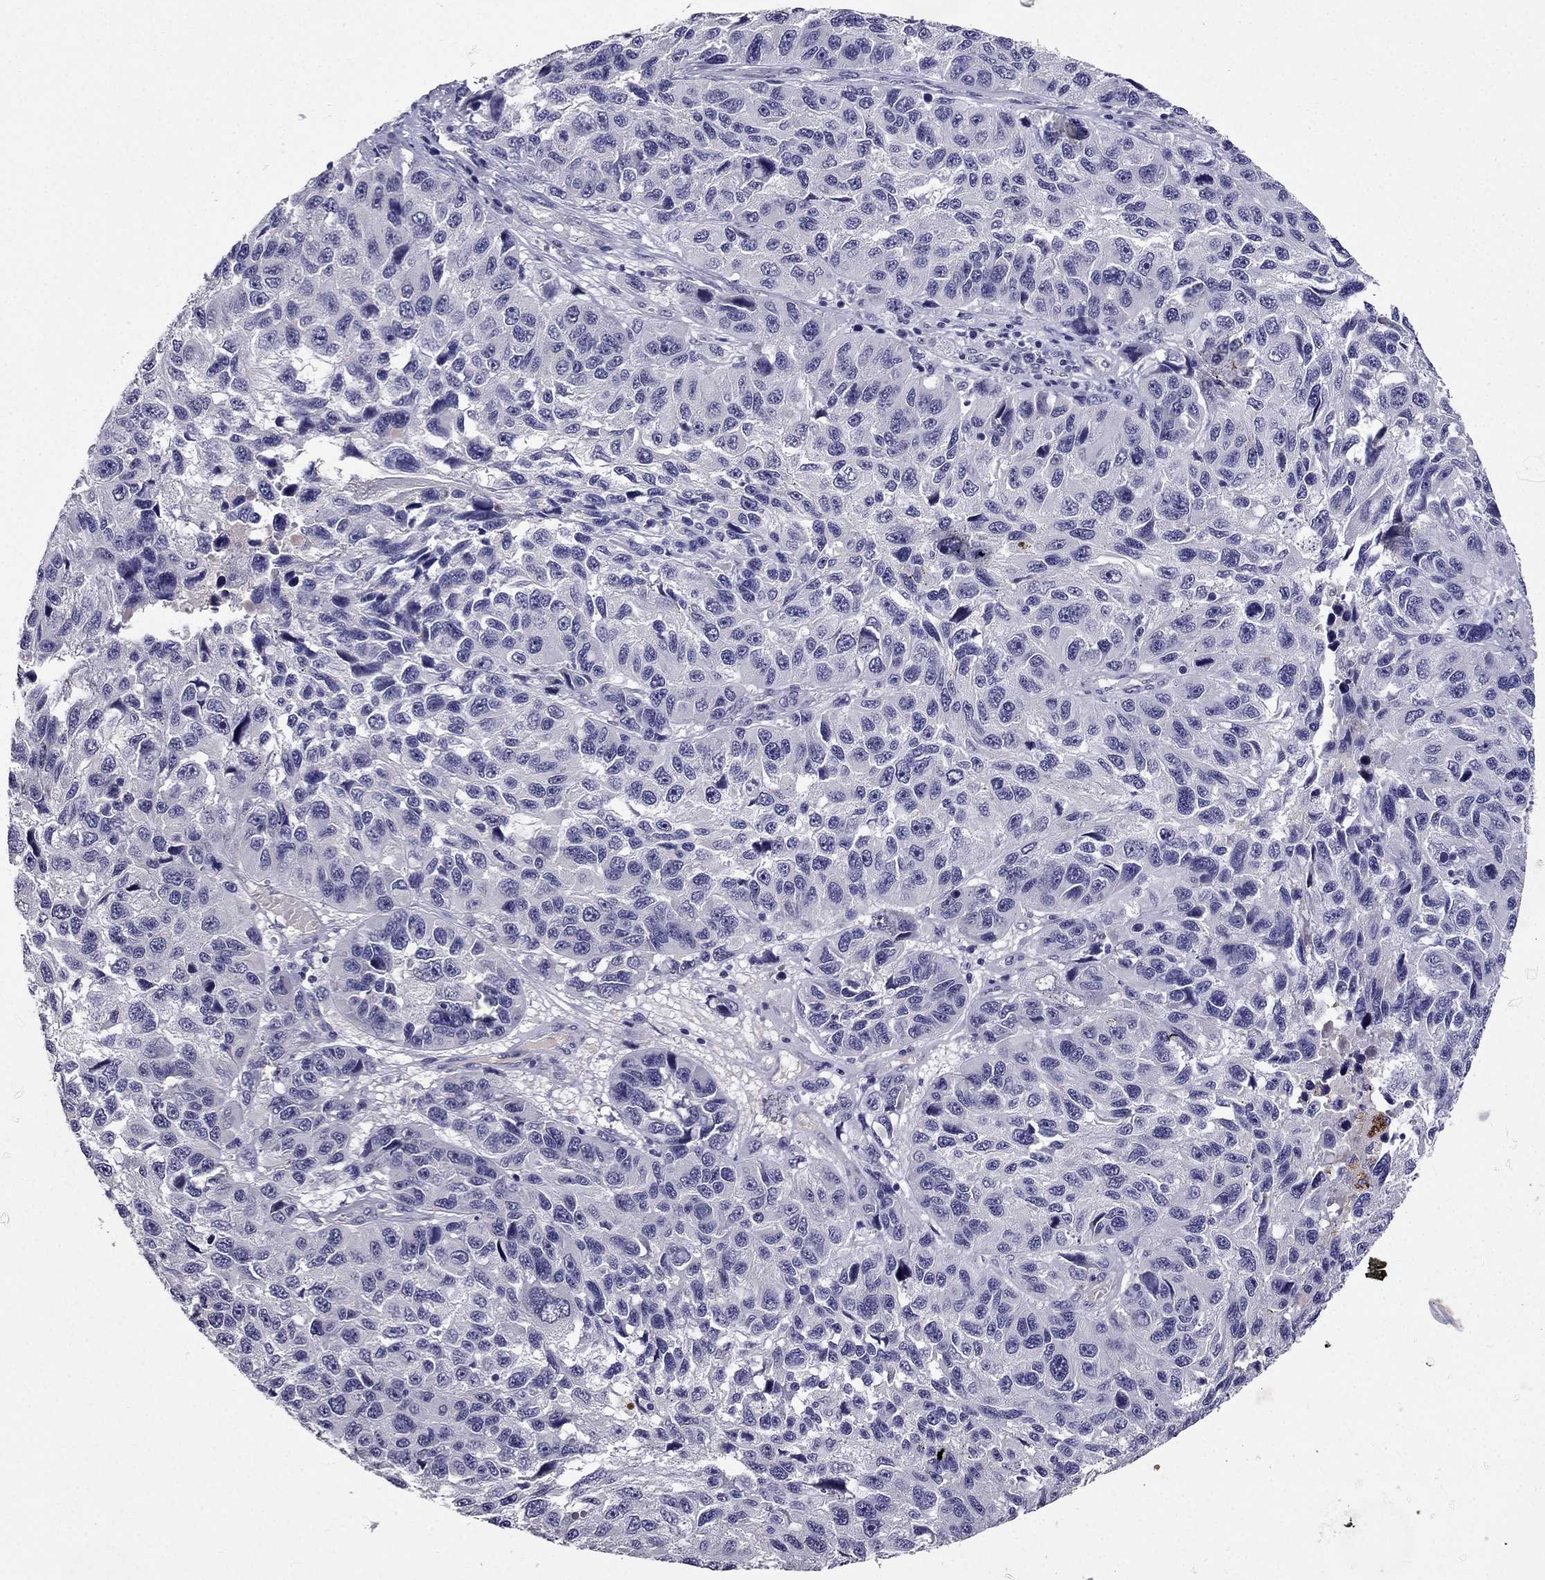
{"staining": {"intensity": "negative", "quantity": "none", "location": "none"}, "tissue": "melanoma", "cell_type": "Tumor cells", "image_type": "cancer", "snomed": [{"axis": "morphology", "description": "Malignant melanoma, NOS"}, {"axis": "topography", "description": "Skin"}], "caption": "Immunohistochemistry (IHC) histopathology image of neoplastic tissue: malignant melanoma stained with DAB displays no significant protein expression in tumor cells.", "gene": "DUSP15", "patient": {"sex": "male", "age": 53}}